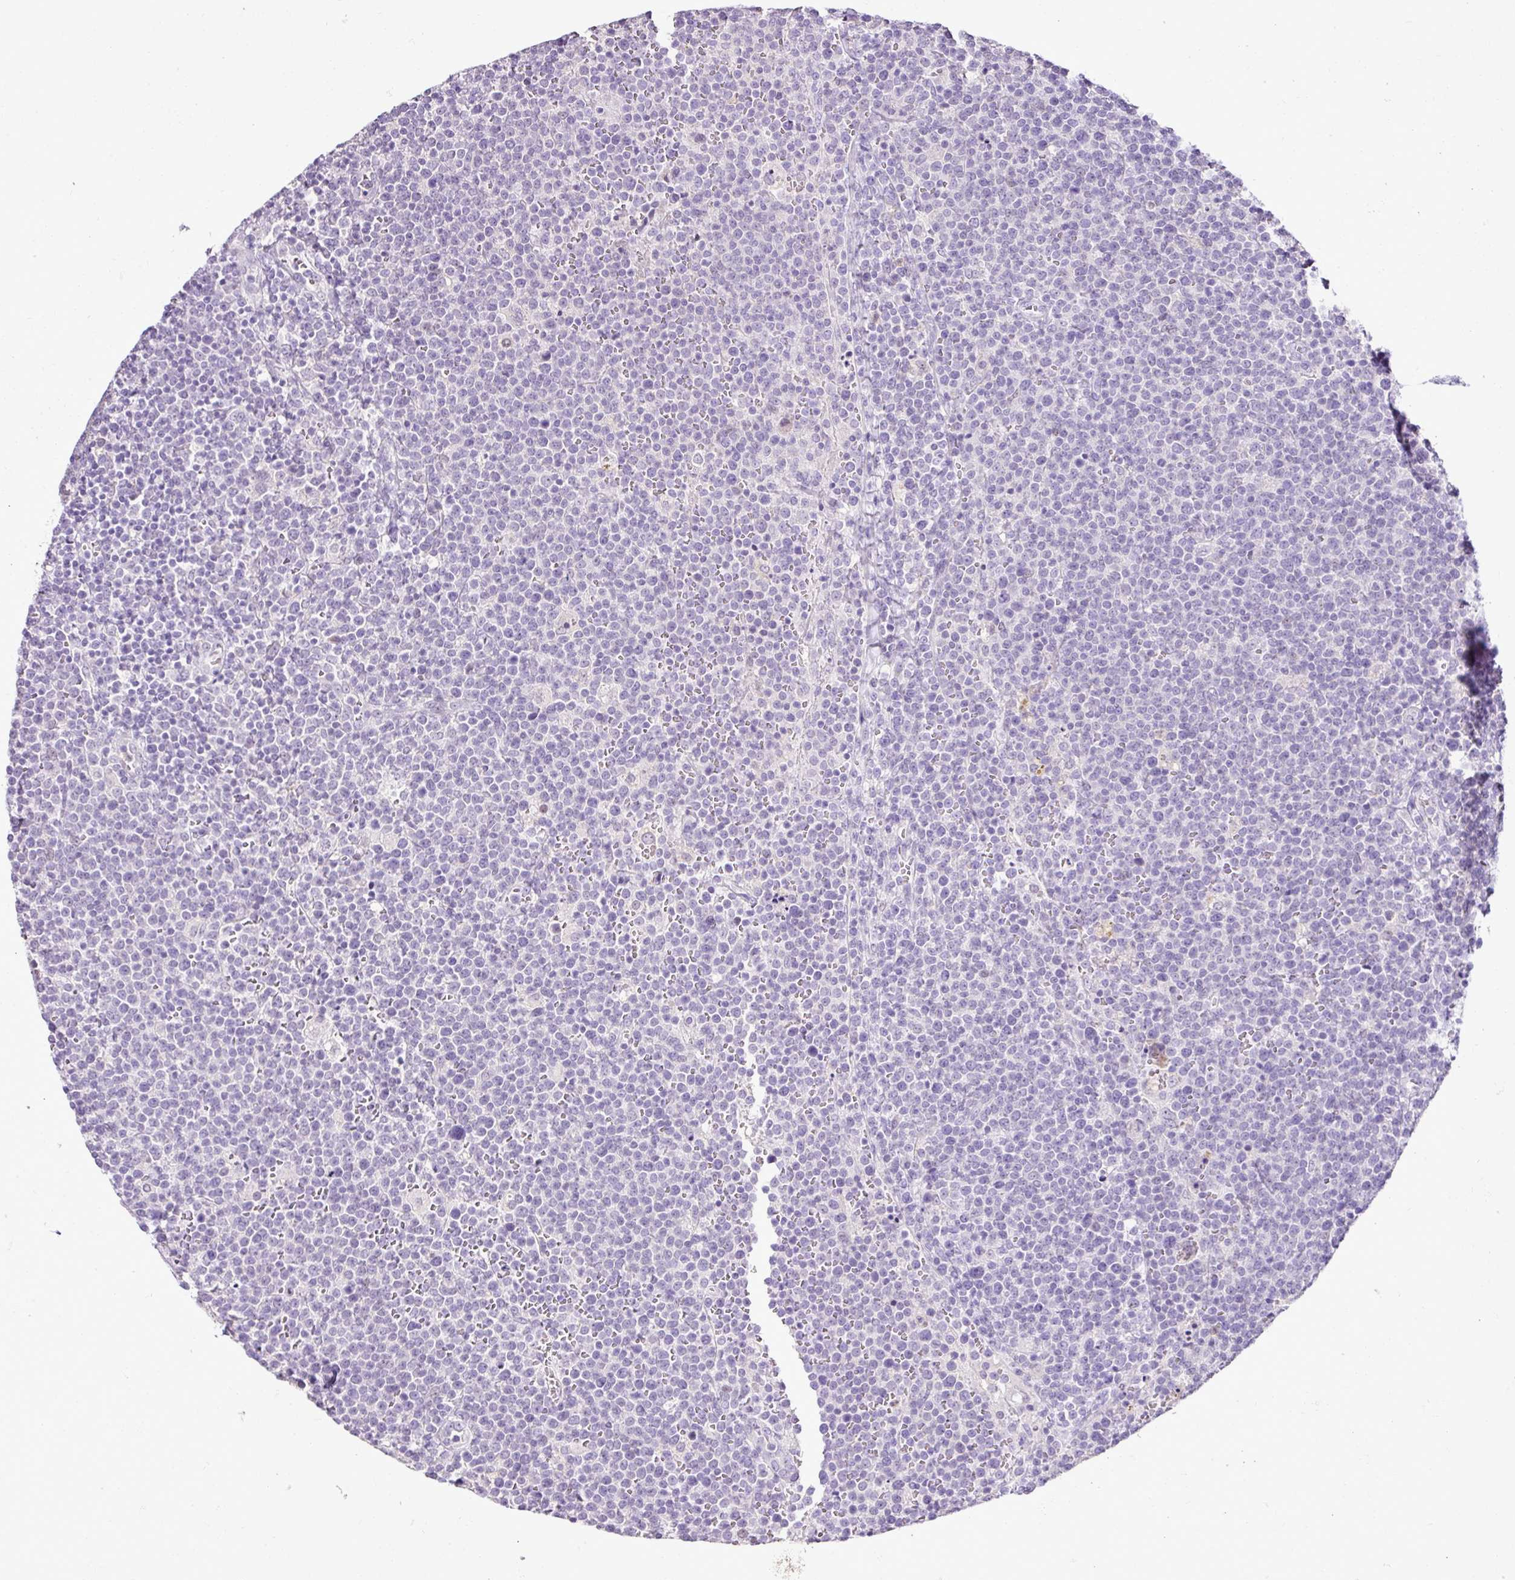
{"staining": {"intensity": "negative", "quantity": "none", "location": "none"}, "tissue": "lymphoma", "cell_type": "Tumor cells", "image_type": "cancer", "snomed": [{"axis": "morphology", "description": "Malignant lymphoma, non-Hodgkin's type, High grade"}, {"axis": "topography", "description": "Lymph node"}], "caption": "High power microscopy histopathology image of an immunohistochemistry (IHC) histopathology image of lymphoma, revealing no significant positivity in tumor cells.", "gene": "ESR1", "patient": {"sex": "male", "age": 61}}